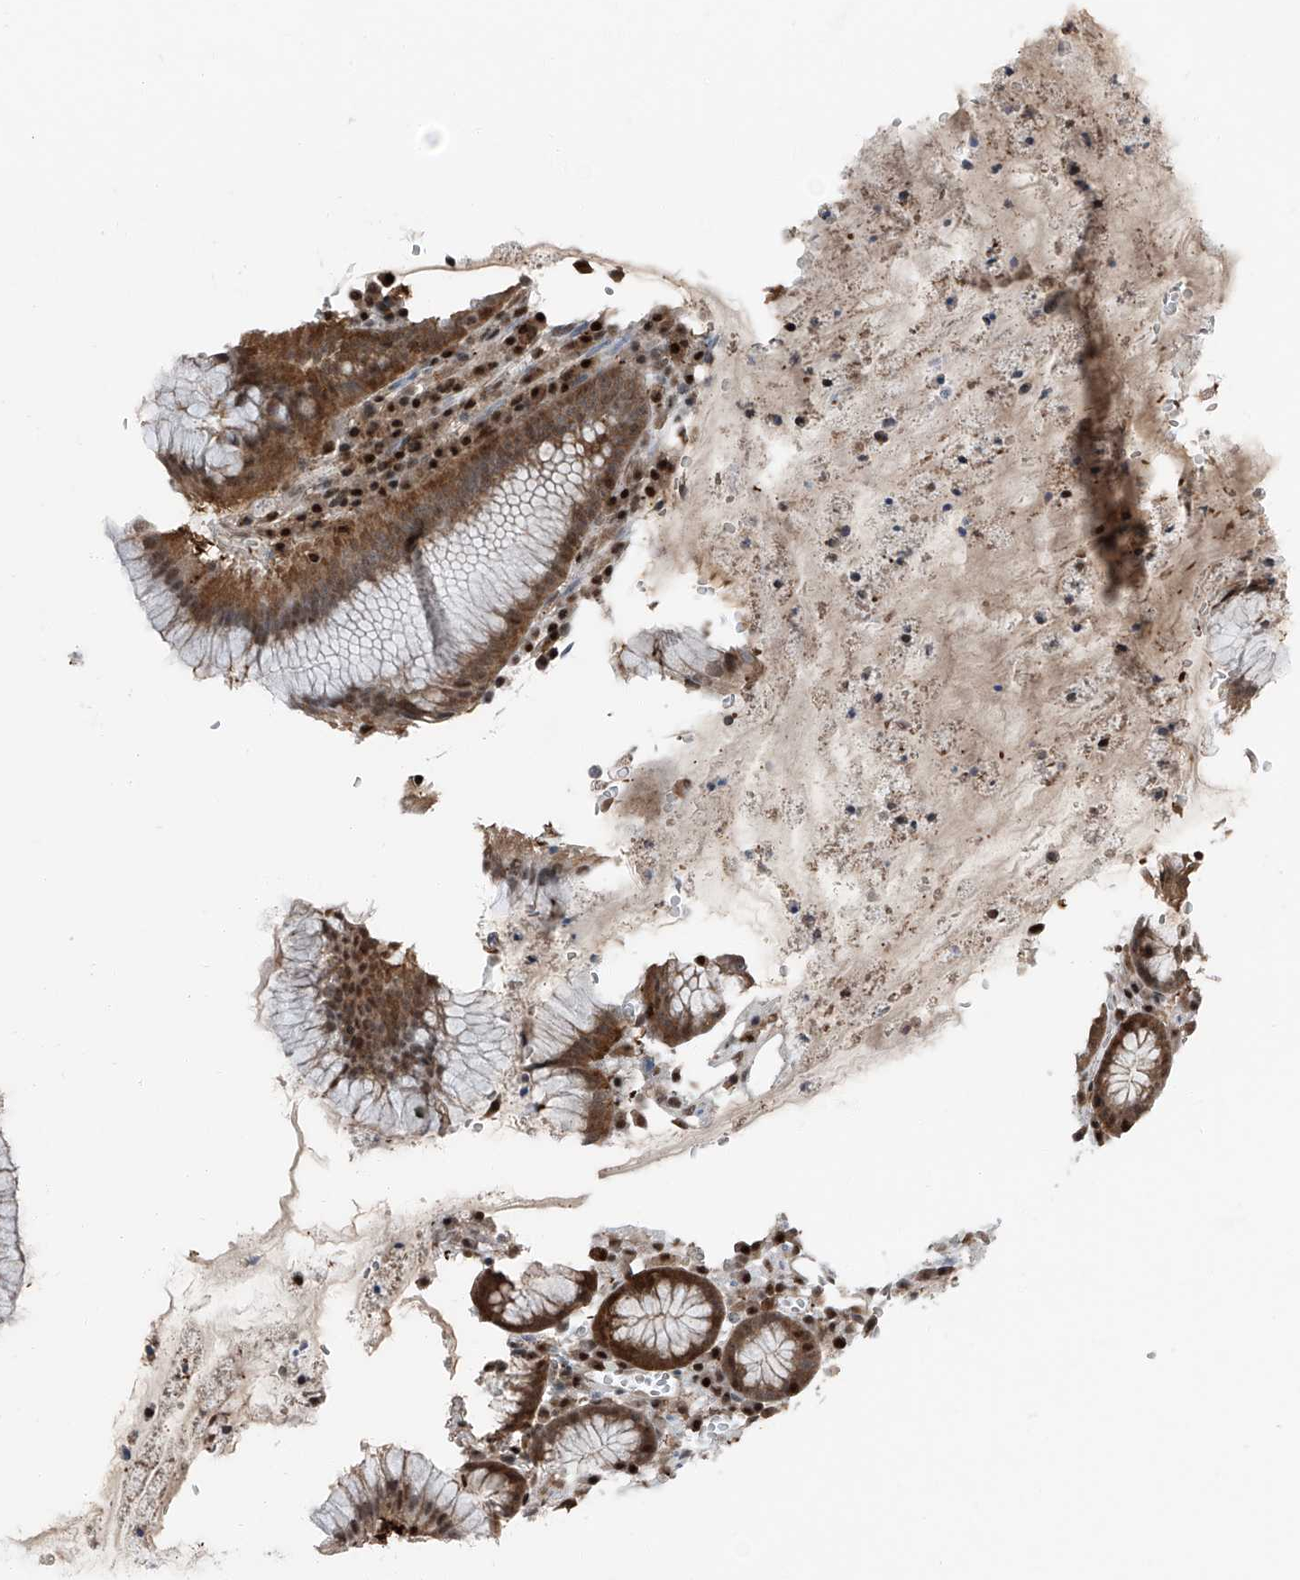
{"staining": {"intensity": "strong", "quantity": "25%-75%", "location": "cytoplasmic/membranous,nuclear"}, "tissue": "stomach", "cell_type": "Glandular cells", "image_type": "normal", "snomed": [{"axis": "morphology", "description": "Normal tissue, NOS"}, {"axis": "topography", "description": "Stomach"}], "caption": "Strong cytoplasmic/membranous,nuclear protein positivity is identified in approximately 25%-75% of glandular cells in stomach. (DAB (3,3'-diaminobenzidine) IHC with brightfield microscopy, high magnification).", "gene": "PSMB10", "patient": {"sex": "male", "age": 55}}